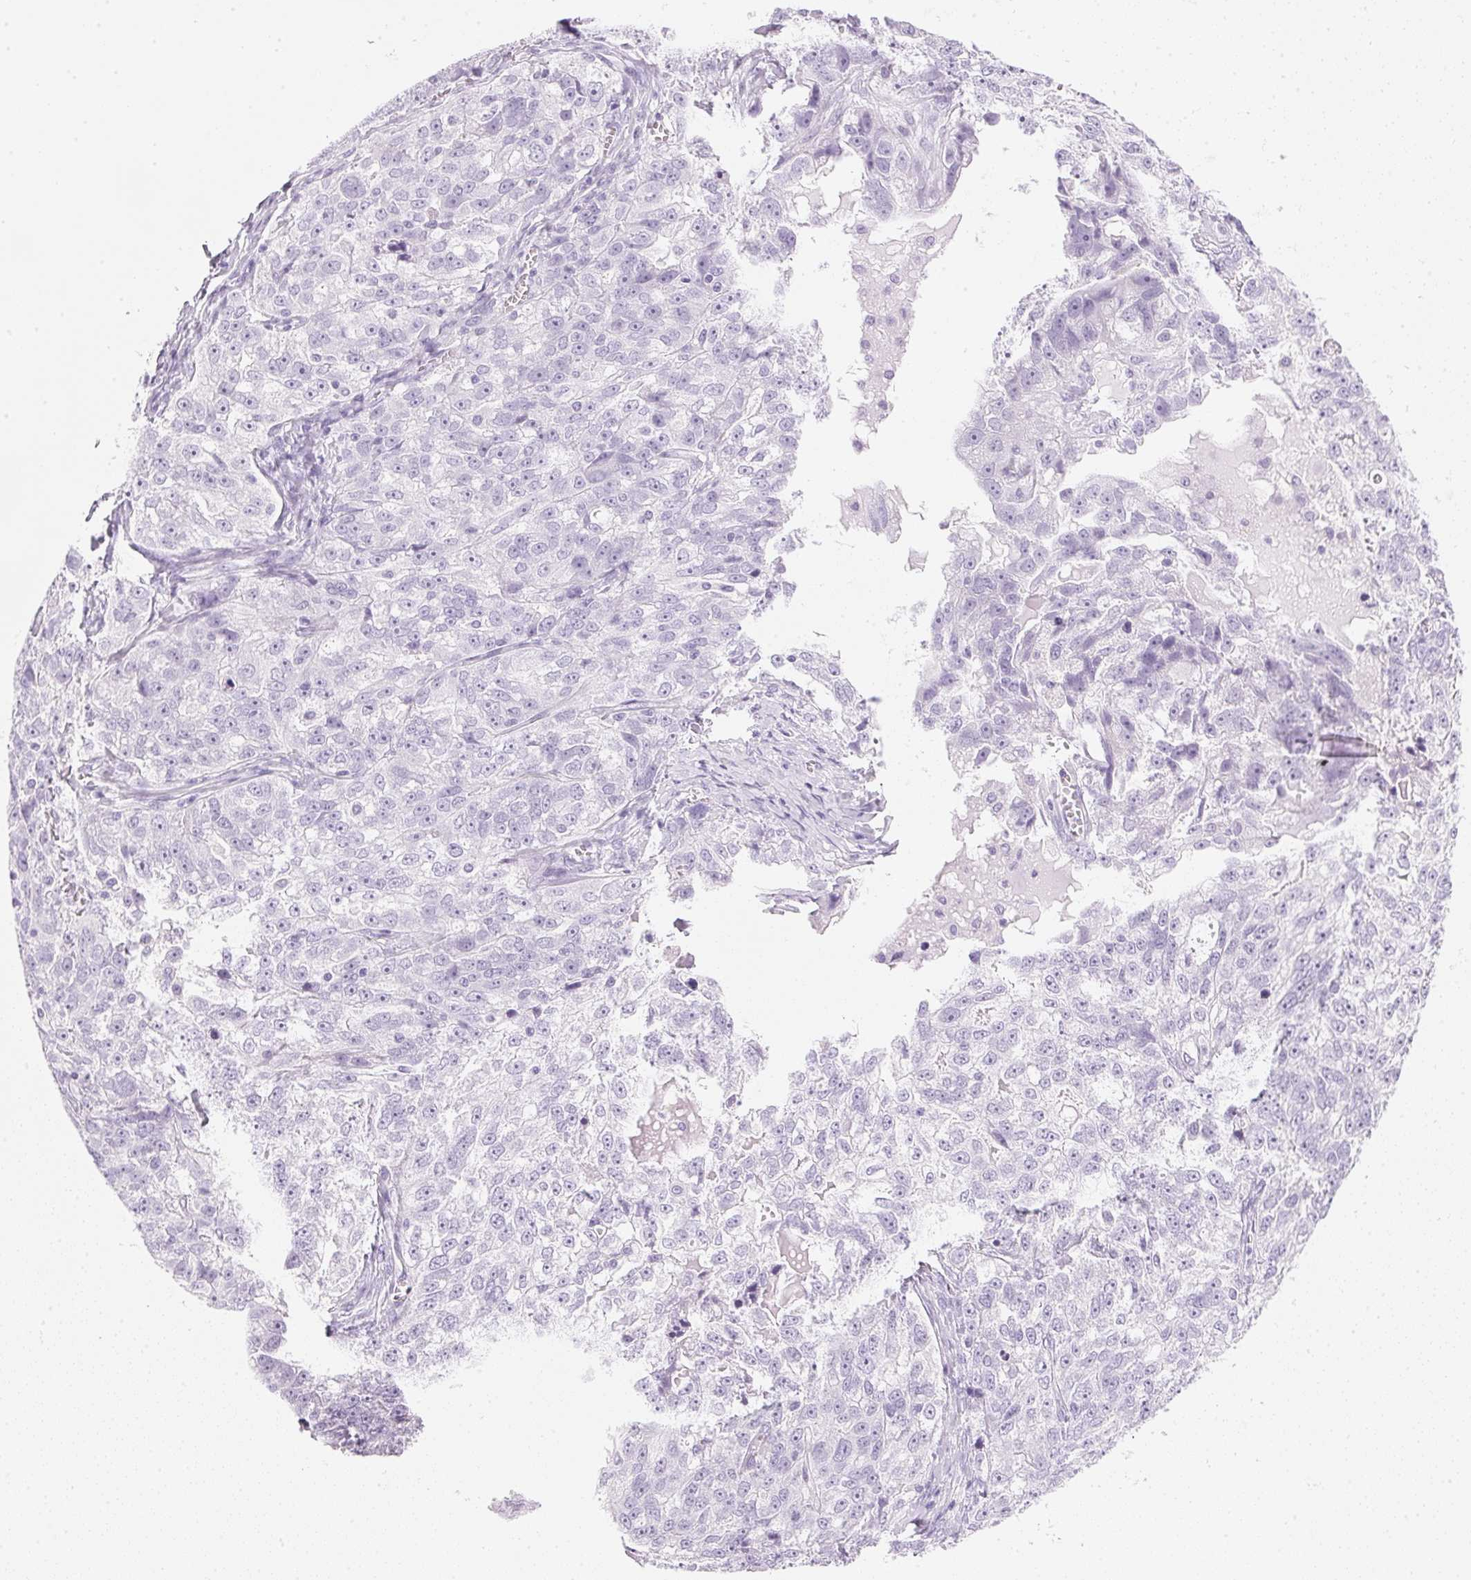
{"staining": {"intensity": "negative", "quantity": "none", "location": "none"}, "tissue": "ovarian cancer", "cell_type": "Tumor cells", "image_type": "cancer", "snomed": [{"axis": "morphology", "description": "Cystadenocarcinoma, serous, NOS"}, {"axis": "topography", "description": "Ovary"}], "caption": "Immunohistochemical staining of ovarian serous cystadenocarcinoma demonstrates no significant expression in tumor cells.", "gene": "IGFBP1", "patient": {"sex": "female", "age": 51}}